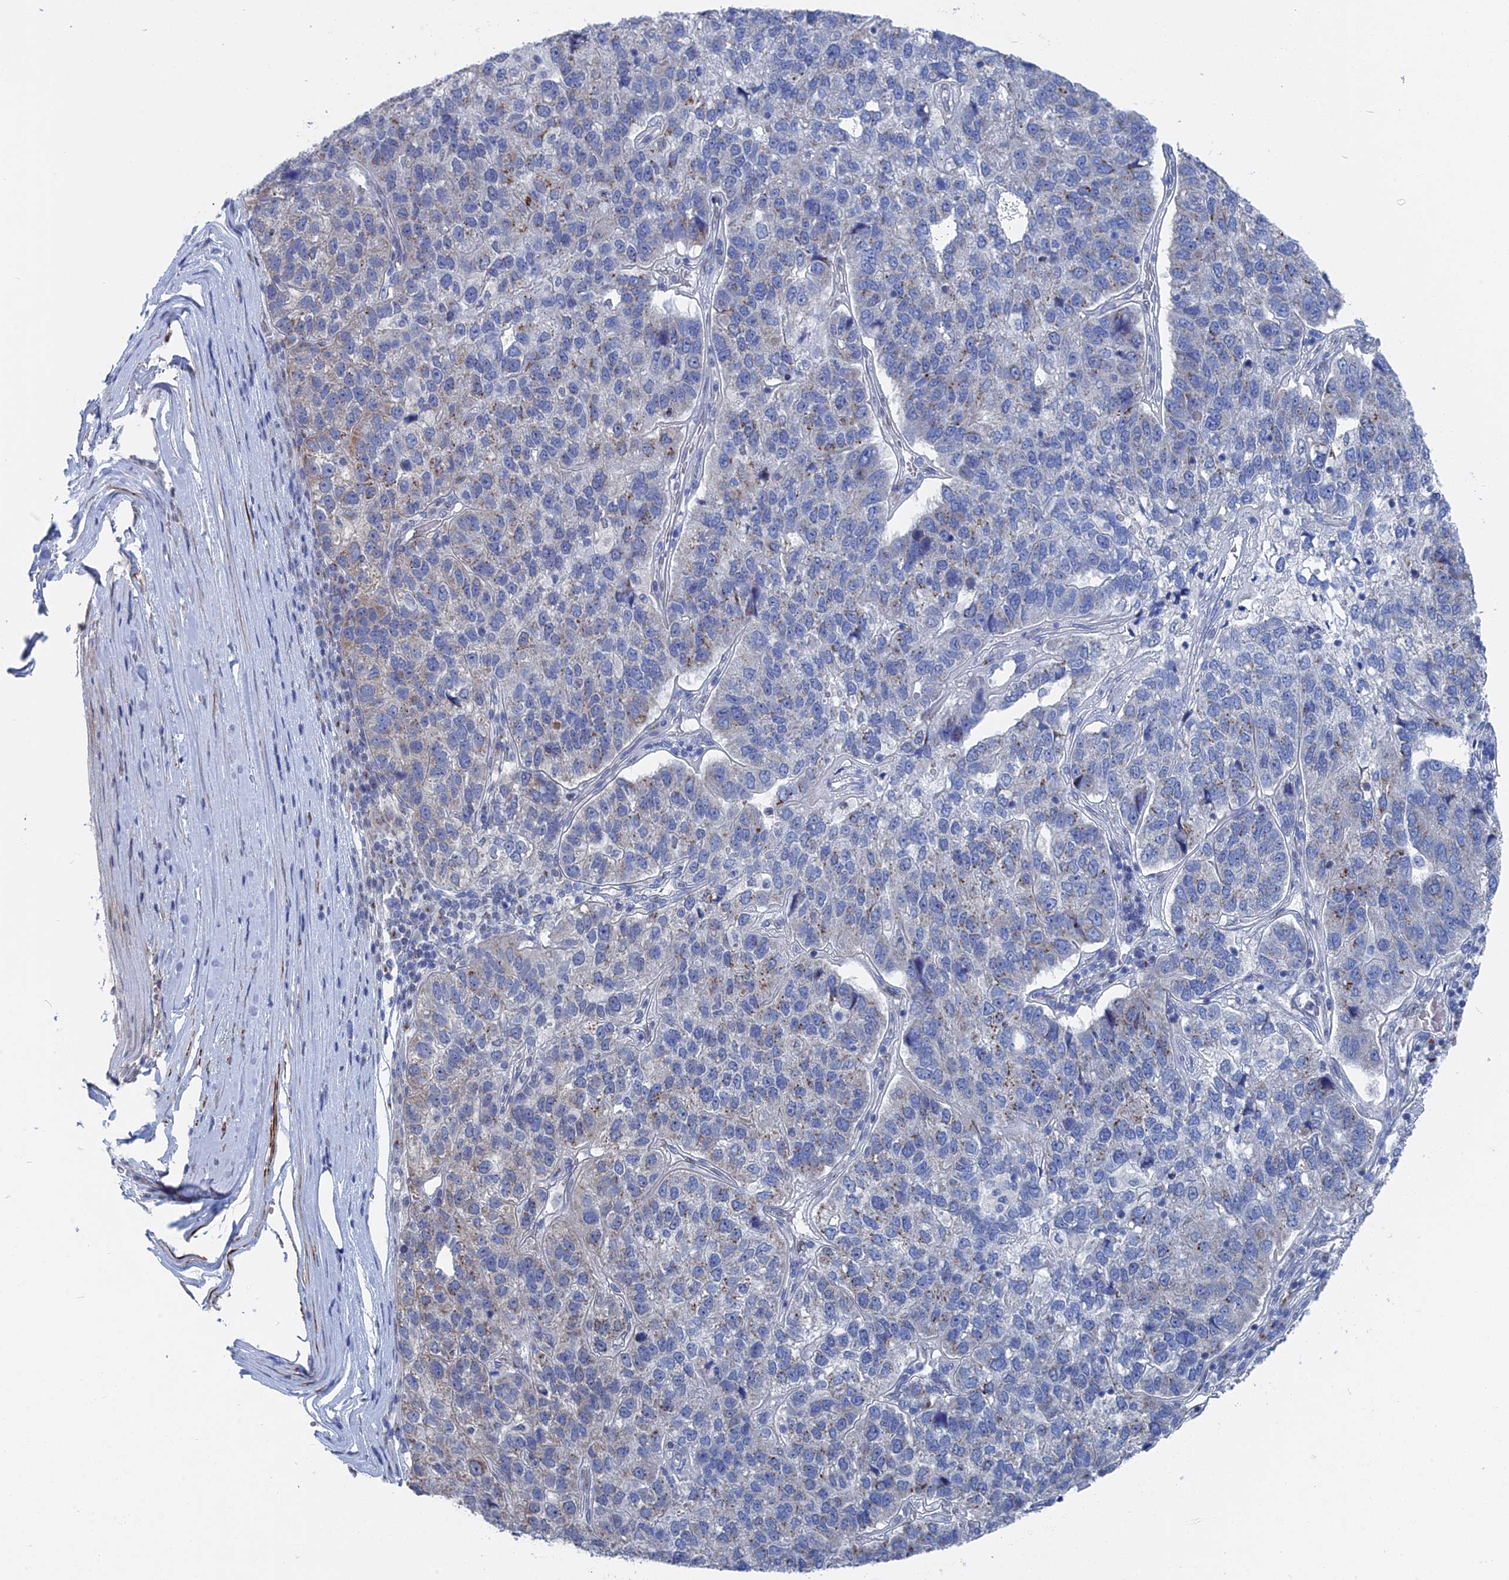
{"staining": {"intensity": "weak", "quantity": "<25%", "location": "cytoplasmic/membranous"}, "tissue": "pancreatic cancer", "cell_type": "Tumor cells", "image_type": "cancer", "snomed": [{"axis": "morphology", "description": "Adenocarcinoma, NOS"}, {"axis": "topography", "description": "Pancreas"}], "caption": "Protein analysis of pancreatic adenocarcinoma exhibits no significant staining in tumor cells.", "gene": "MTRF1", "patient": {"sex": "female", "age": 61}}